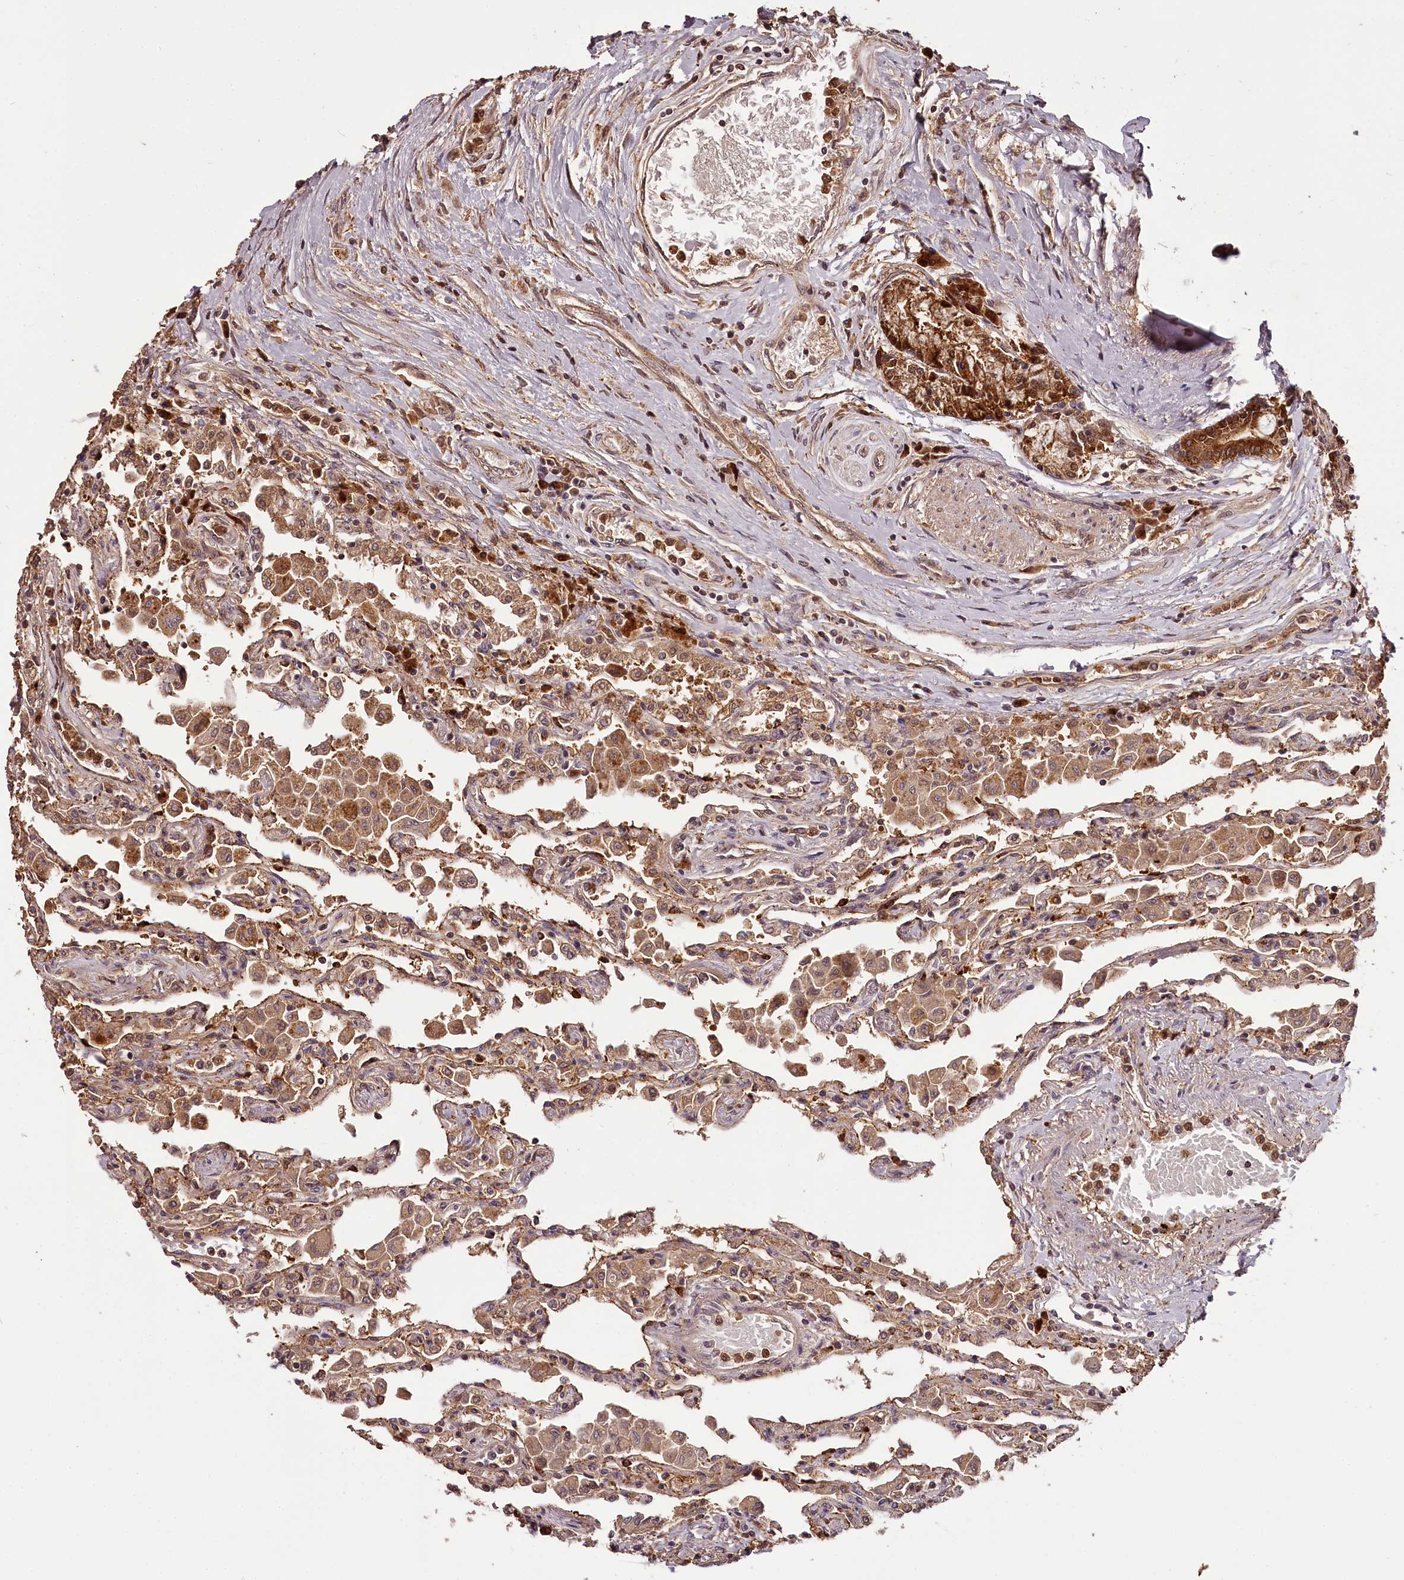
{"staining": {"intensity": "moderate", "quantity": ">75%", "location": "cytoplasmic/membranous,nuclear"}, "tissue": "lung", "cell_type": "Alveolar cells", "image_type": "normal", "snomed": [{"axis": "morphology", "description": "Normal tissue, NOS"}, {"axis": "topography", "description": "Bronchus"}, {"axis": "topography", "description": "Lung"}], "caption": "Protein analysis of unremarkable lung reveals moderate cytoplasmic/membranous,nuclear expression in about >75% of alveolar cells. The staining is performed using DAB brown chromogen to label protein expression. The nuclei are counter-stained blue using hematoxylin.", "gene": "TTC12", "patient": {"sex": "female", "age": 49}}